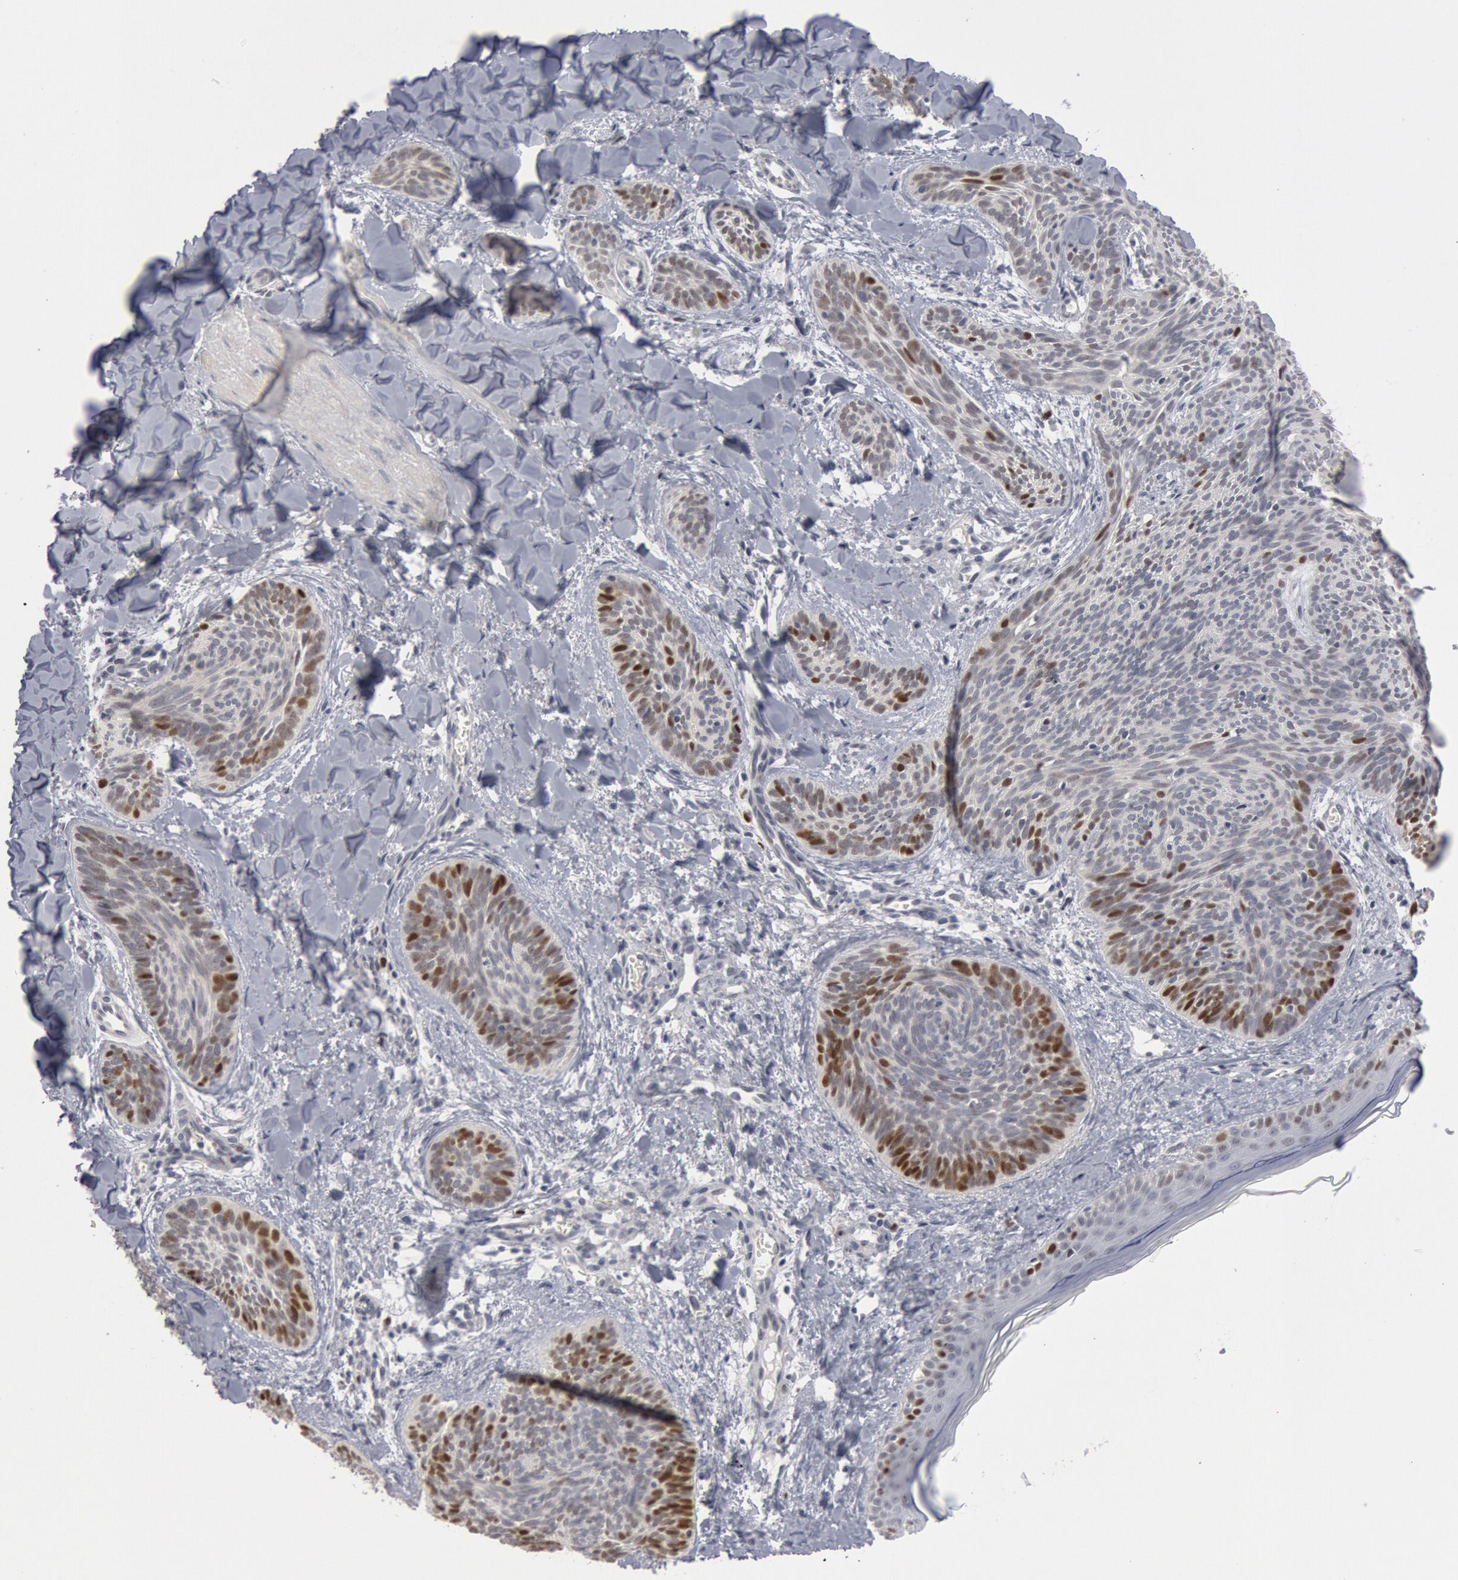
{"staining": {"intensity": "moderate", "quantity": "<25%", "location": "nuclear"}, "tissue": "skin cancer", "cell_type": "Tumor cells", "image_type": "cancer", "snomed": [{"axis": "morphology", "description": "Basal cell carcinoma"}, {"axis": "topography", "description": "Skin"}], "caption": "Skin basal cell carcinoma stained for a protein reveals moderate nuclear positivity in tumor cells.", "gene": "WDHD1", "patient": {"sex": "female", "age": 81}}